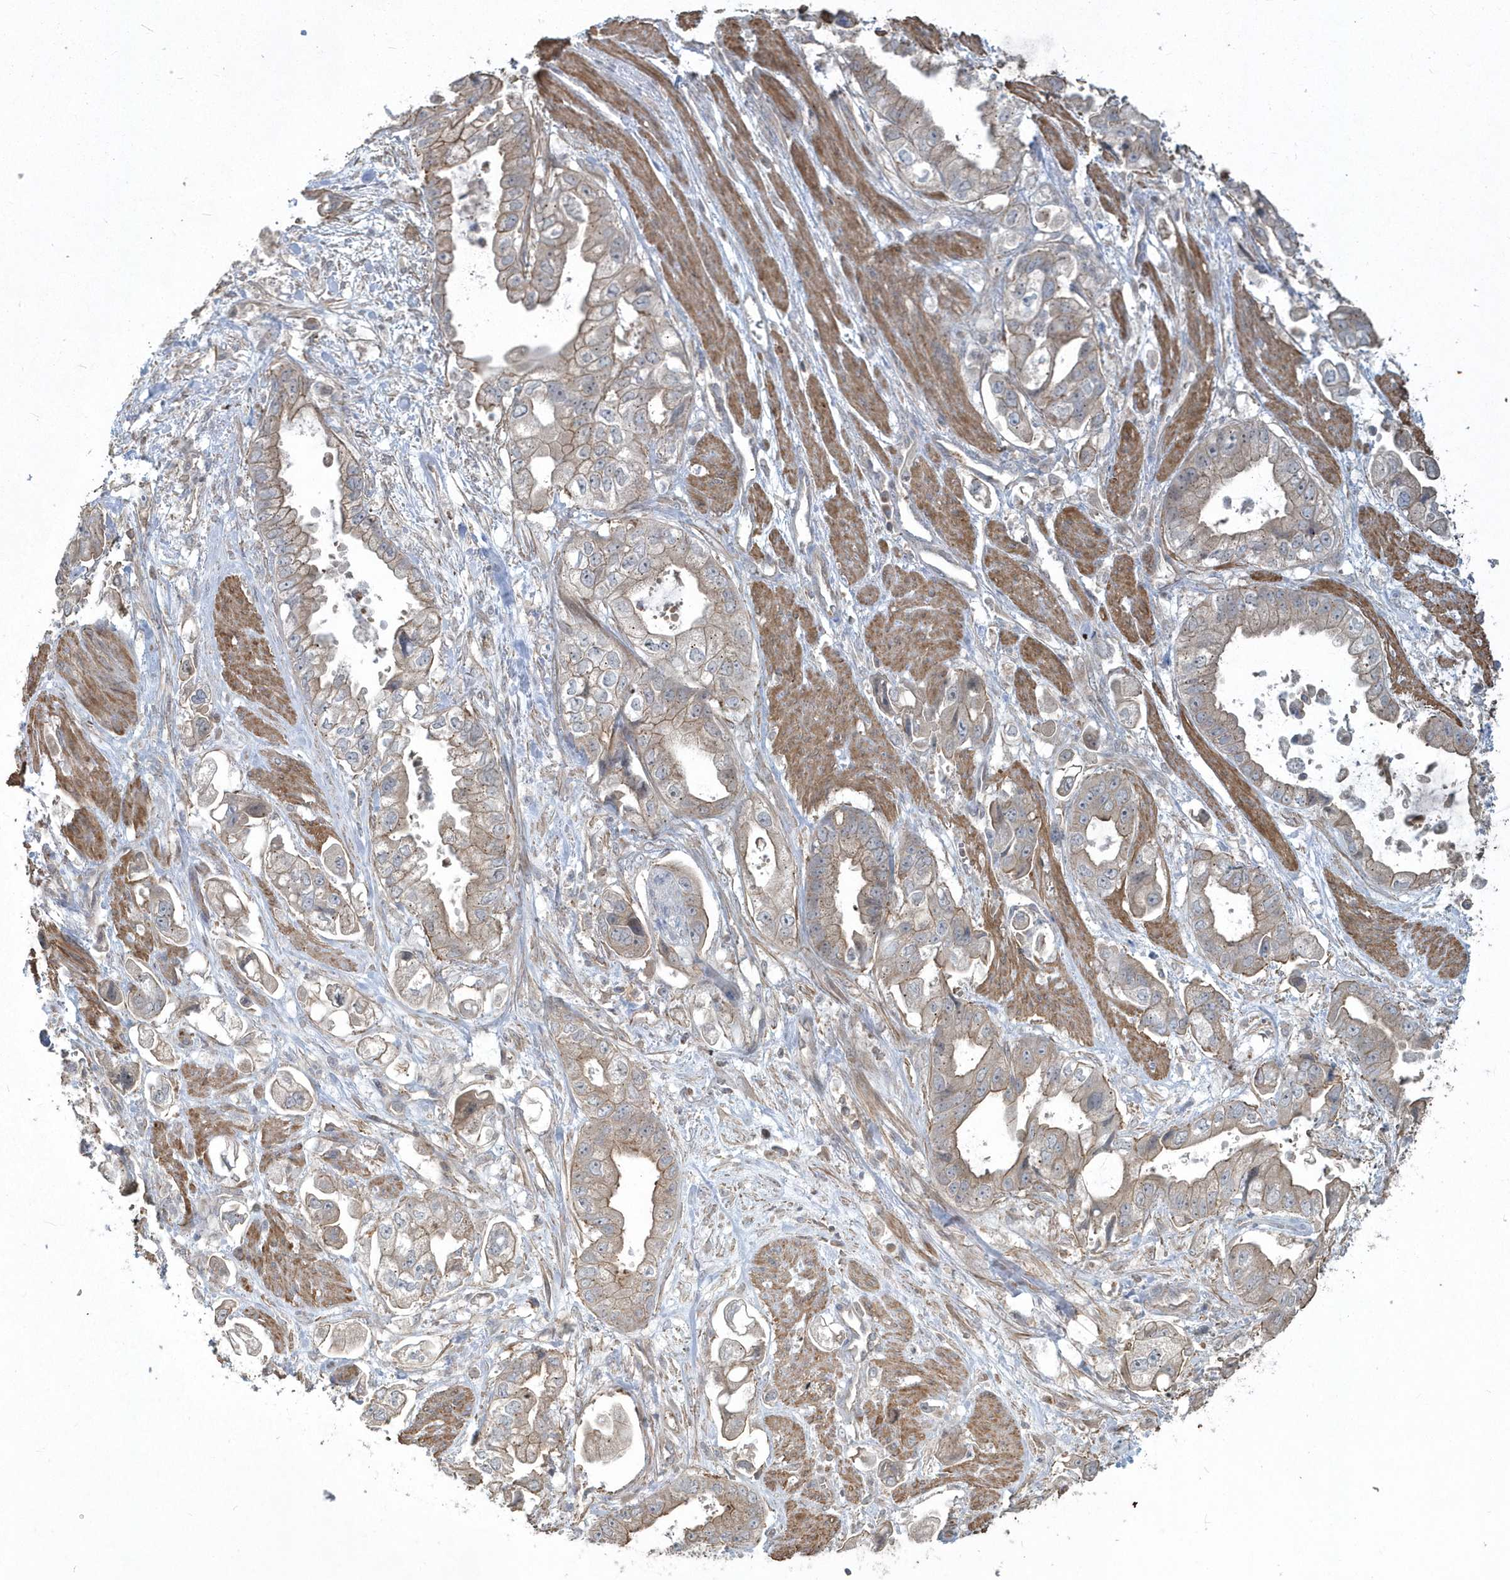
{"staining": {"intensity": "weak", "quantity": "25%-75%", "location": "cytoplasmic/membranous"}, "tissue": "stomach cancer", "cell_type": "Tumor cells", "image_type": "cancer", "snomed": [{"axis": "morphology", "description": "Adenocarcinoma, NOS"}, {"axis": "topography", "description": "Stomach"}], "caption": "Human stomach adenocarcinoma stained with a brown dye displays weak cytoplasmic/membranous positive positivity in approximately 25%-75% of tumor cells.", "gene": "ARMC8", "patient": {"sex": "male", "age": 62}}